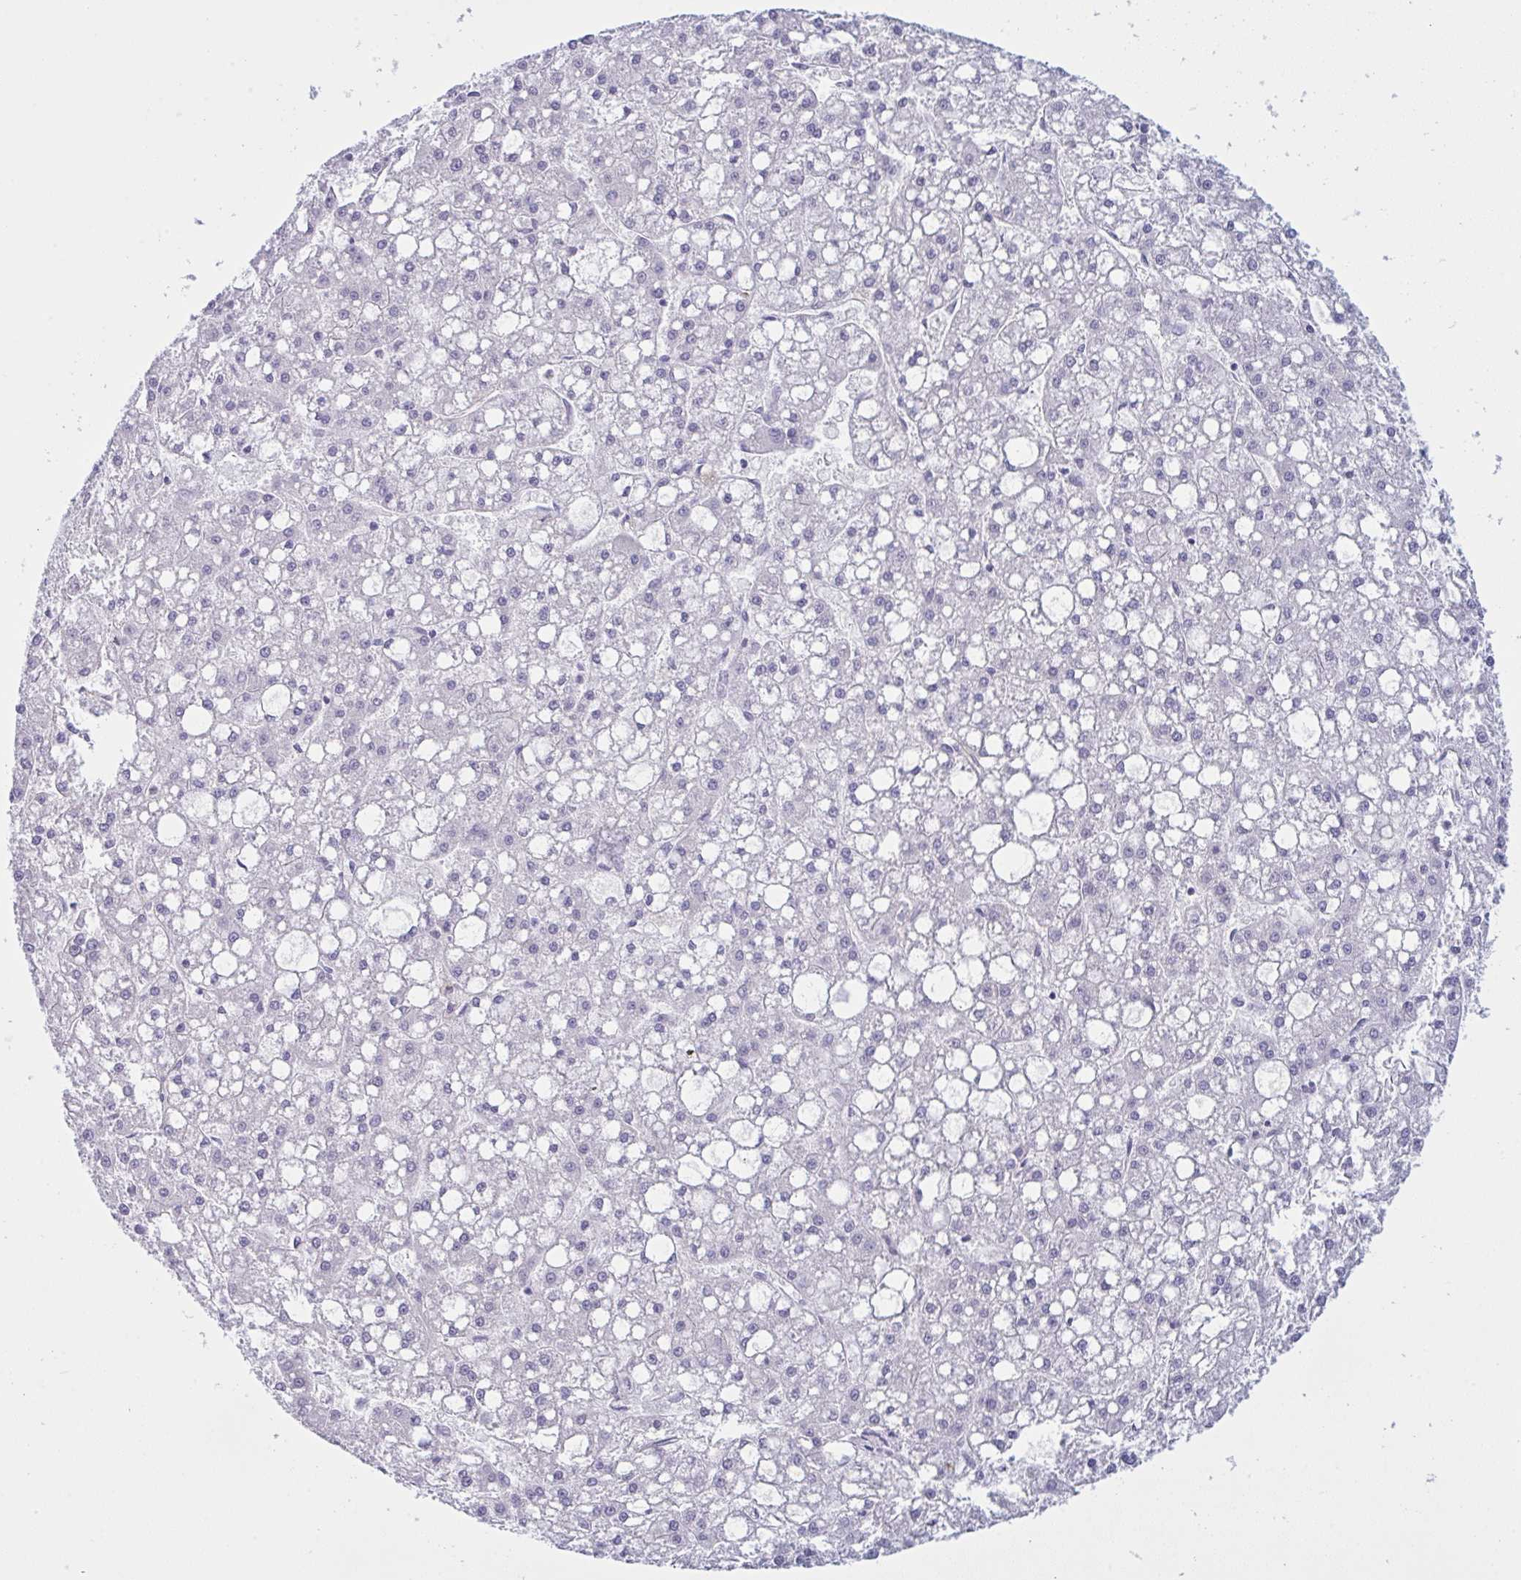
{"staining": {"intensity": "negative", "quantity": "none", "location": "none"}, "tissue": "liver cancer", "cell_type": "Tumor cells", "image_type": "cancer", "snomed": [{"axis": "morphology", "description": "Carcinoma, Hepatocellular, NOS"}, {"axis": "topography", "description": "Liver"}], "caption": "Image shows no protein staining in tumor cells of liver hepatocellular carcinoma tissue.", "gene": "DCBLD1", "patient": {"sex": "male", "age": 67}}